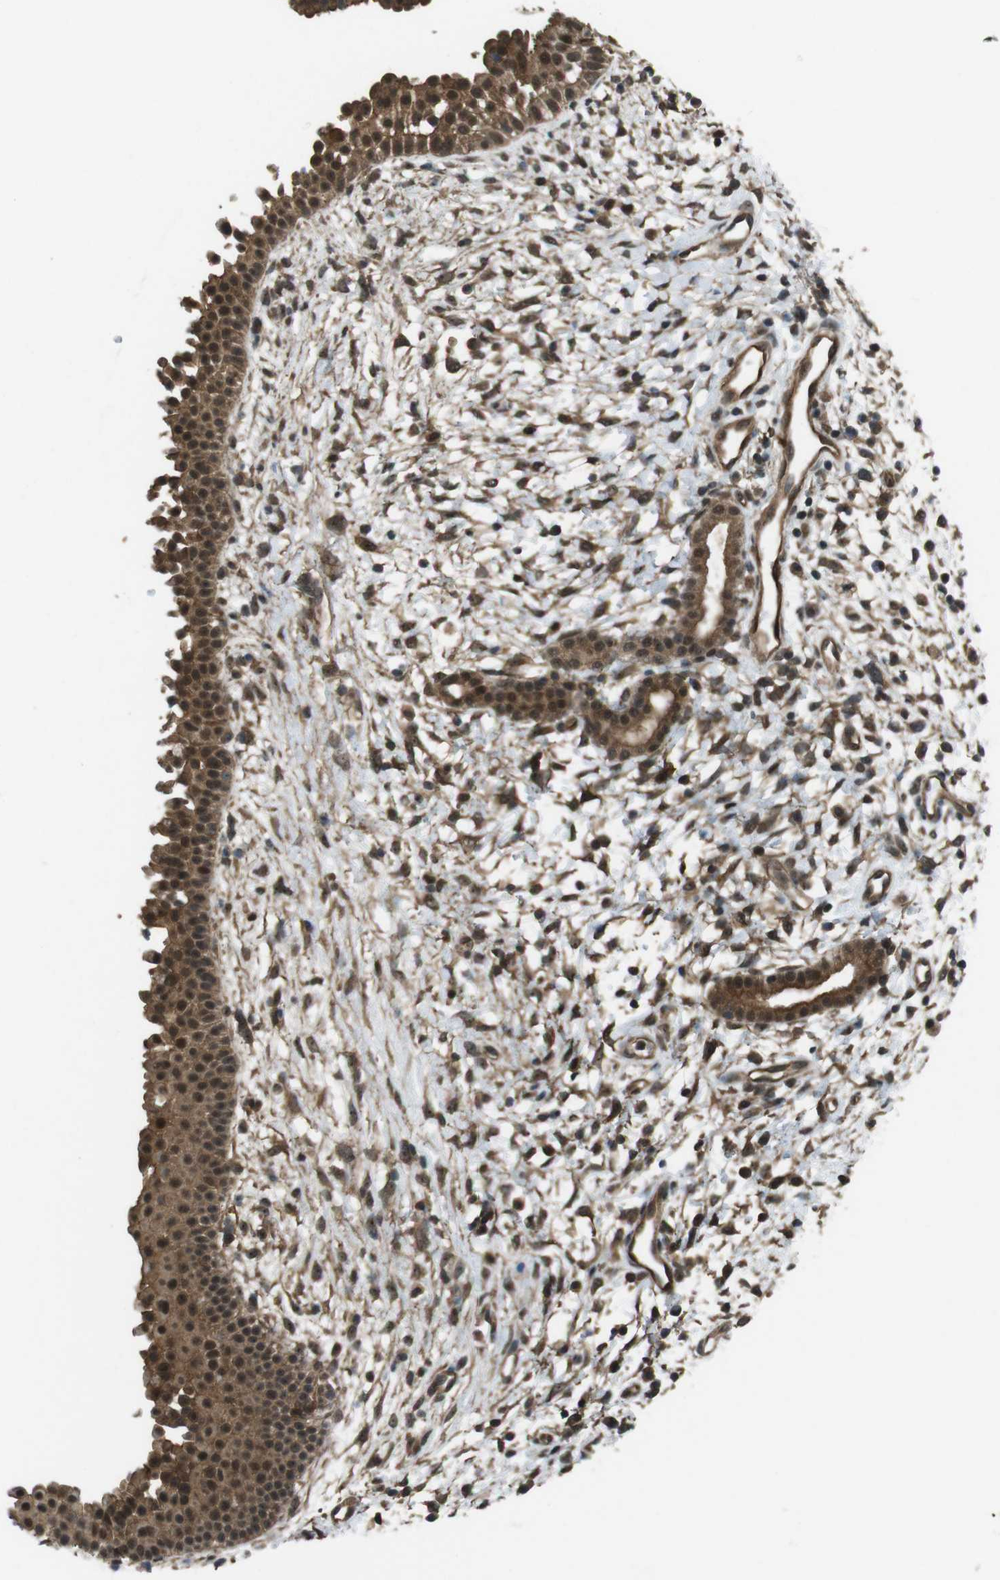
{"staining": {"intensity": "strong", "quantity": ">75%", "location": "cytoplasmic/membranous,nuclear"}, "tissue": "nasopharynx", "cell_type": "Respiratory epithelial cells", "image_type": "normal", "snomed": [{"axis": "morphology", "description": "Normal tissue, NOS"}, {"axis": "topography", "description": "Nasopharynx"}], "caption": "An image of human nasopharynx stained for a protein demonstrates strong cytoplasmic/membranous,nuclear brown staining in respiratory epithelial cells. Immunohistochemistry stains the protein in brown and the nuclei are stained blue.", "gene": "TIAM2", "patient": {"sex": "male", "age": 22}}